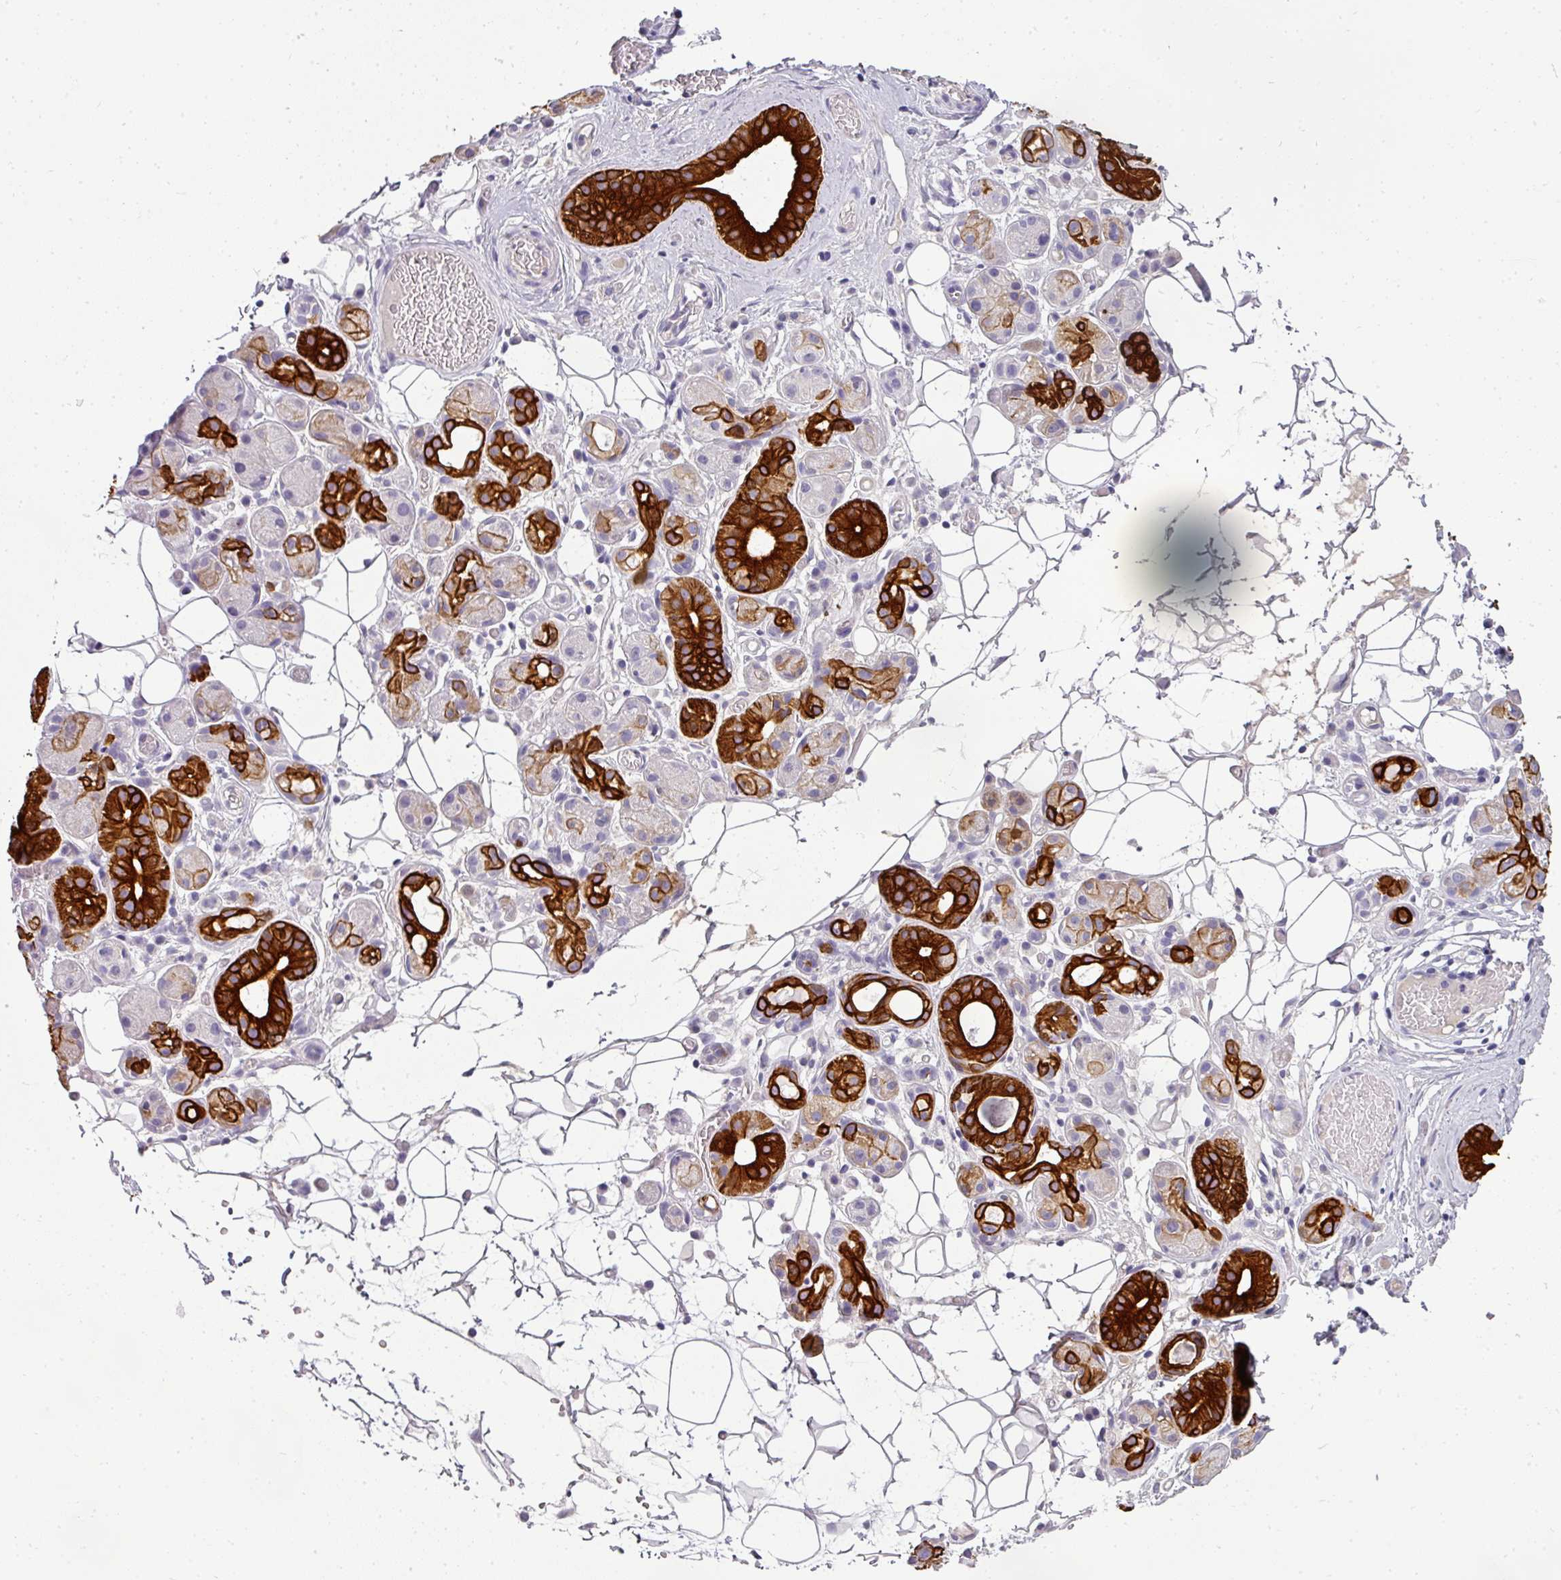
{"staining": {"intensity": "strong", "quantity": "25%-75%", "location": "cytoplasmic/membranous"}, "tissue": "salivary gland", "cell_type": "Glandular cells", "image_type": "normal", "snomed": [{"axis": "morphology", "description": "Normal tissue, NOS"}, {"axis": "topography", "description": "Salivary gland"}], "caption": "Immunohistochemistry (IHC) staining of benign salivary gland, which reveals high levels of strong cytoplasmic/membranous expression in about 25%-75% of glandular cells indicating strong cytoplasmic/membranous protein positivity. The staining was performed using DAB (3,3'-diaminobenzidine) (brown) for protein detection and nuclei were counterstained in hematoxylin (blue).", "gene": "ASXL3", "patient": {"sex": "male", "age": 82}}